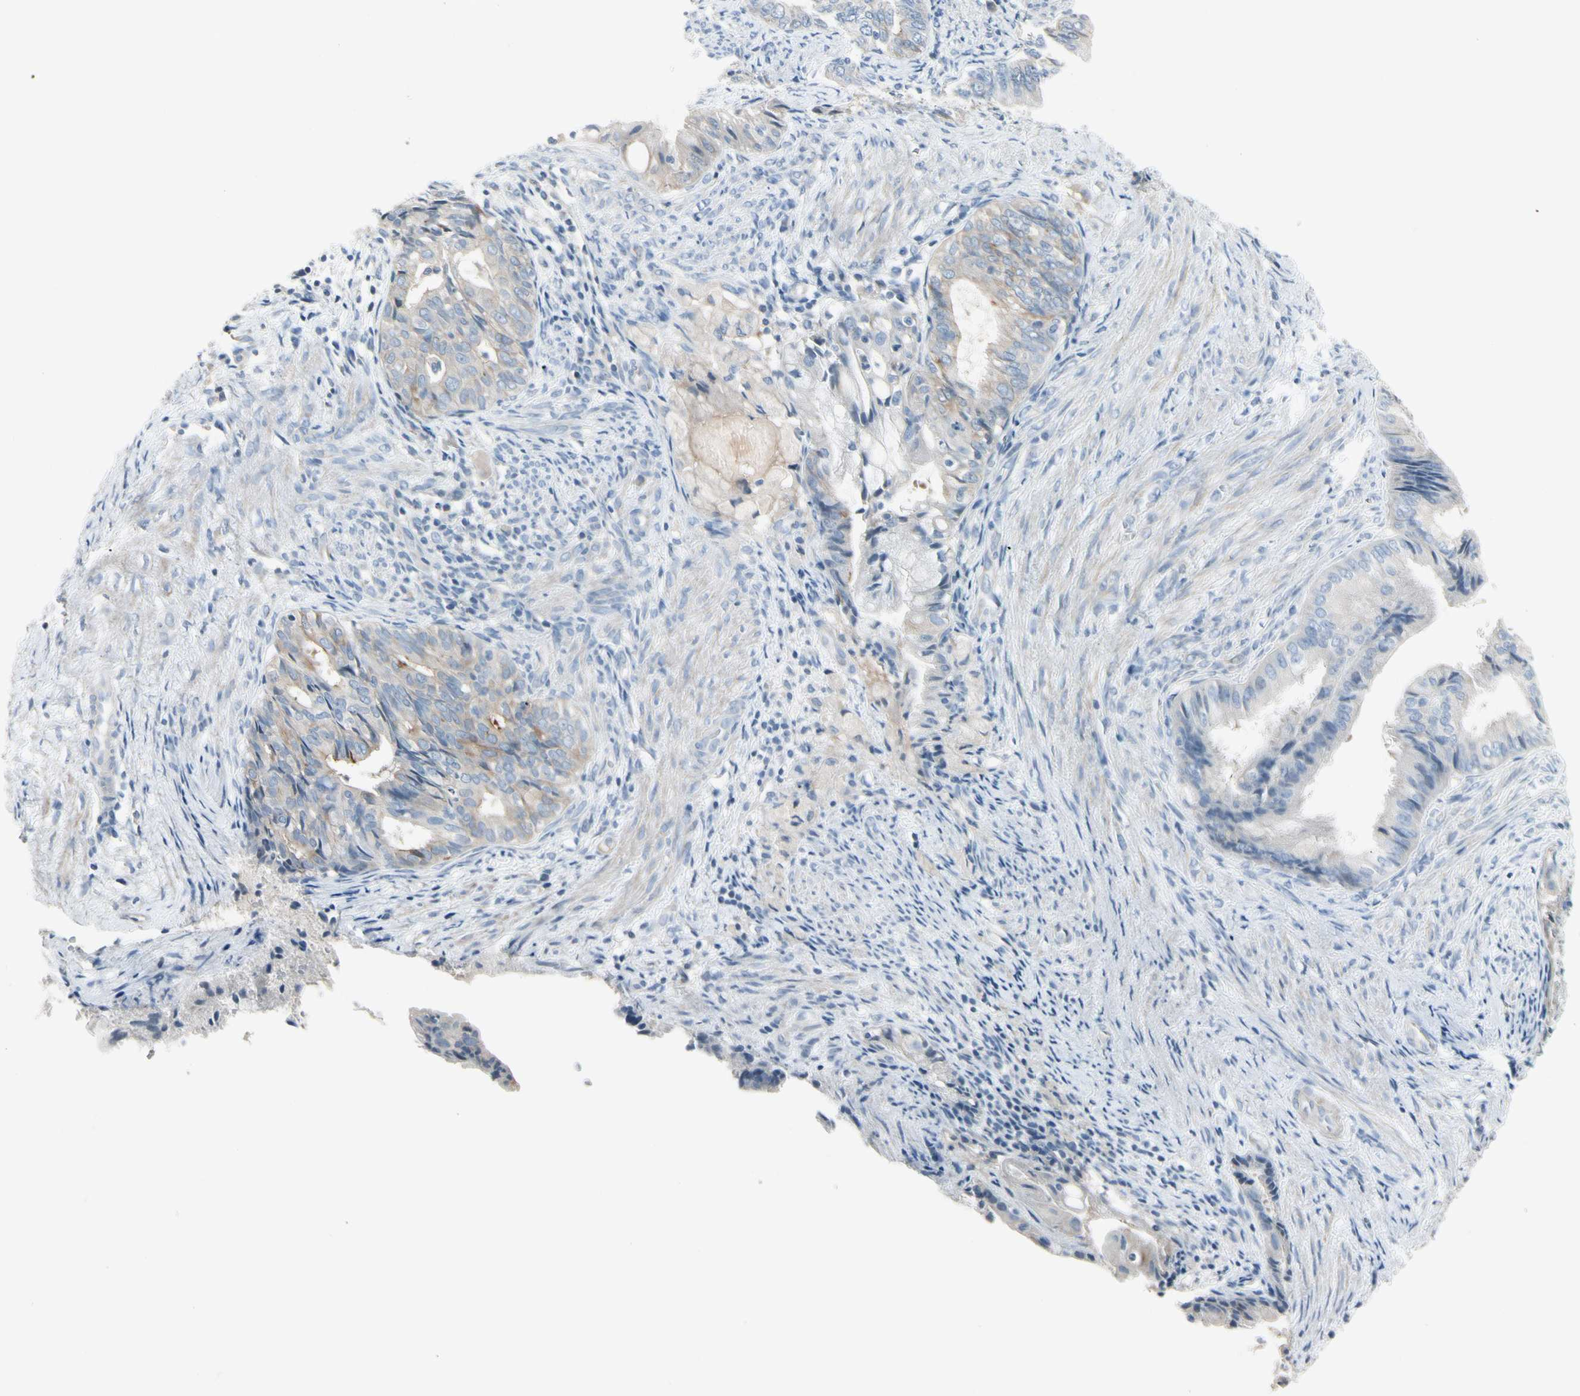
{"staining": {"intensity": "weak", "quantity": "25%-75%", "location": "cytoplasmic/membranous"}, "tissue": "endometrial cancer", "cell_type": "Tumor cells", "image_type": "cancer", "snomed": [{"axis": "morphology", "description": "Adenocarcinoma, NOS"}, {"axis": "topography", "description": "Endometrium"}], "caption": "DAB immunohistochemical staining of human adenocarcinoma (endometrial) displays weak cytoplasmic/membranous protein expression in about 25%-75% of tumor cells.", "gene": "CYP2E1", "patient": {"sex": "female", "age": 86}}